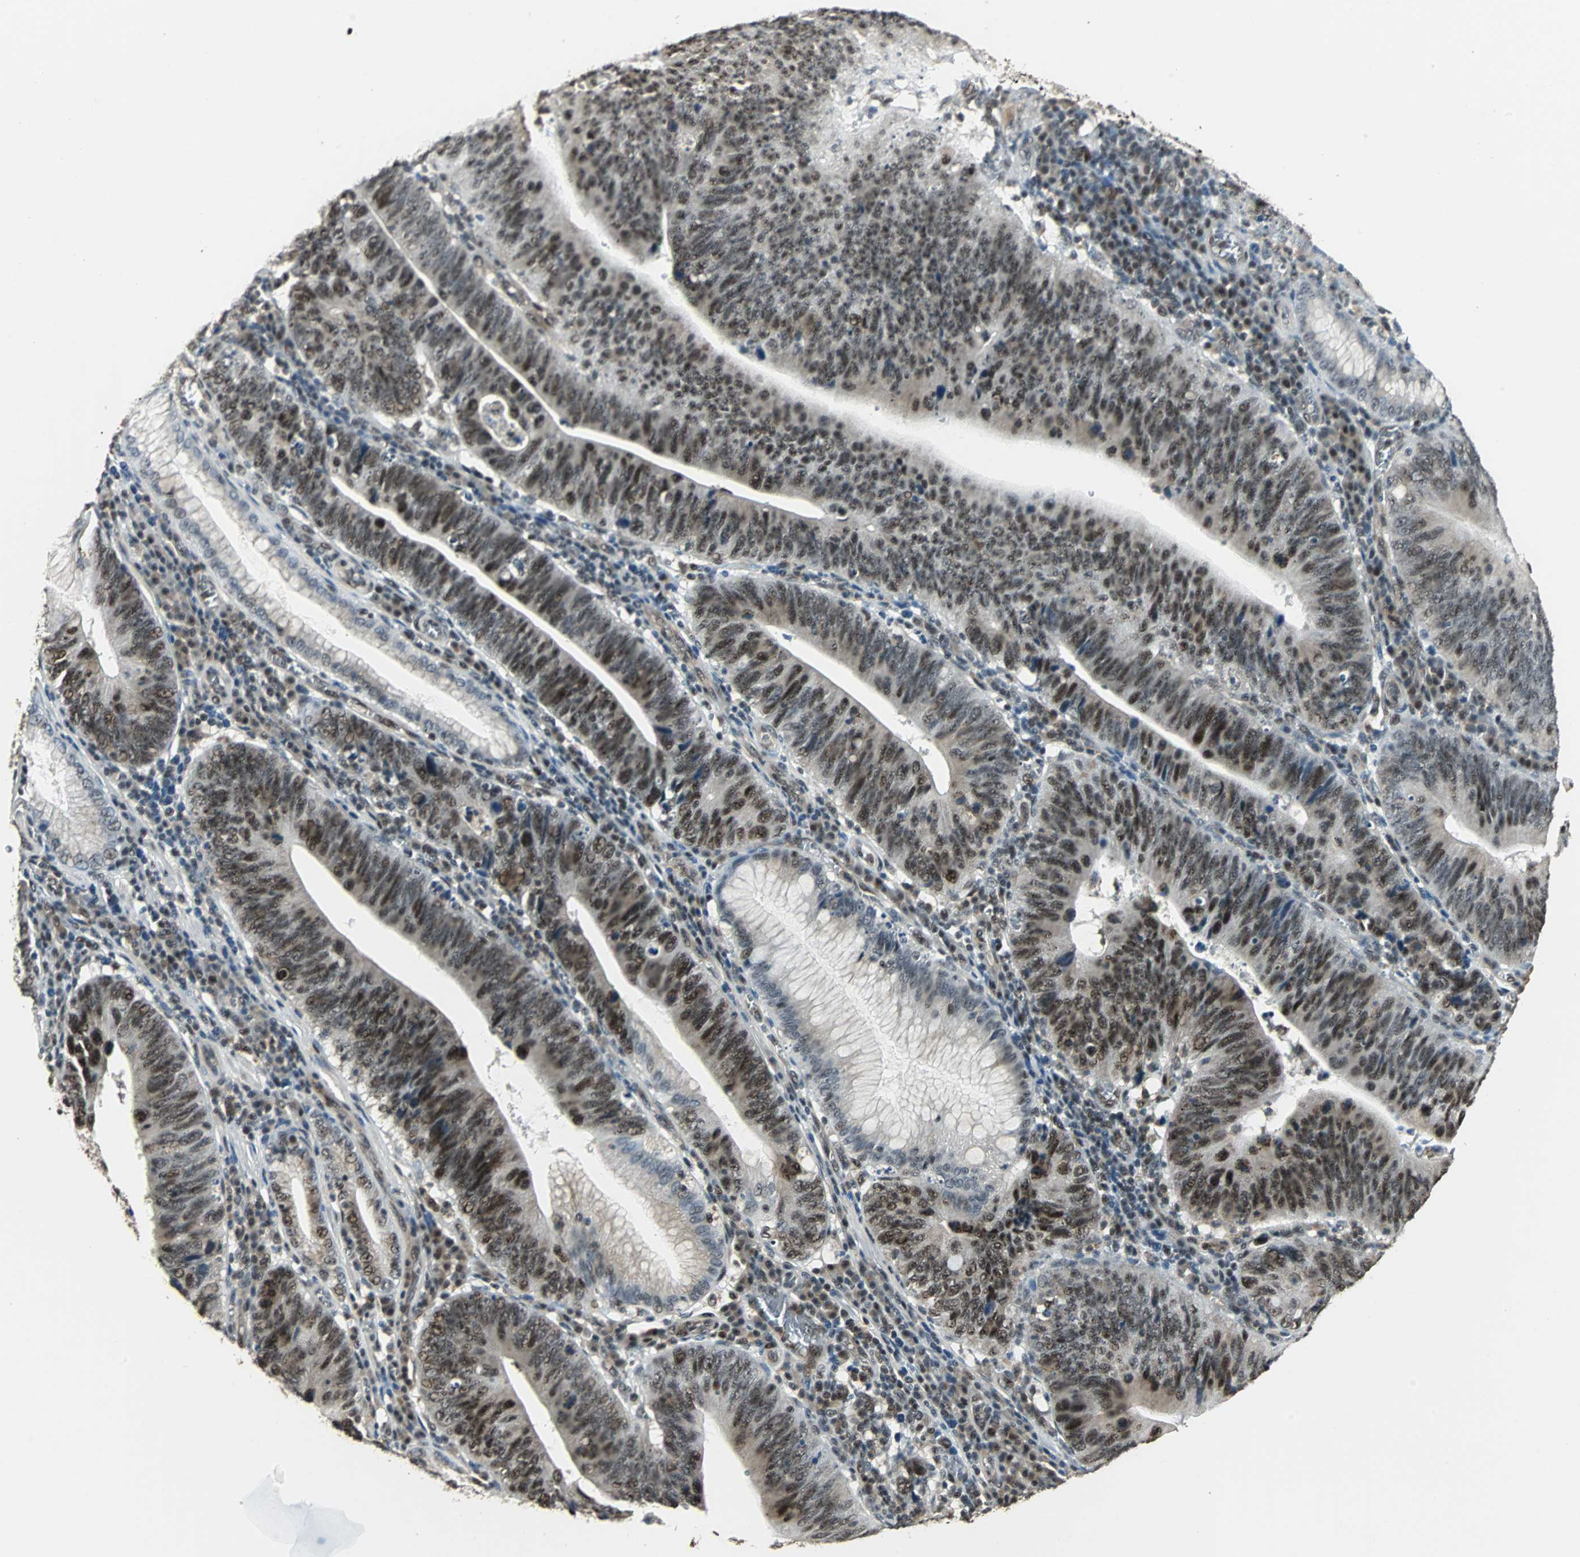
{"staining": {"intensity": "strong", "quantity": ">75%", "location": "nuclear"}, "tissue": "stomach cancer", "cell_type": "Tumor cells", "image_type": "cancer", "snomed": [{"axis": "morphology", "description": "Adenocarcinoma, NOS"}, {"axis": "topography", "description": "Stomach"}], "caption": "Protein staining of adenocarcinoma (stomach) tissue exhibits strong nuclear expression in approximately >75% of tumor cells. (DAB (3,3'-diaminobenzidine) IHC with brightfield microscopy, high magnification).", "gene": "MED4", "patient": {"sex": "male", "age": 59}}